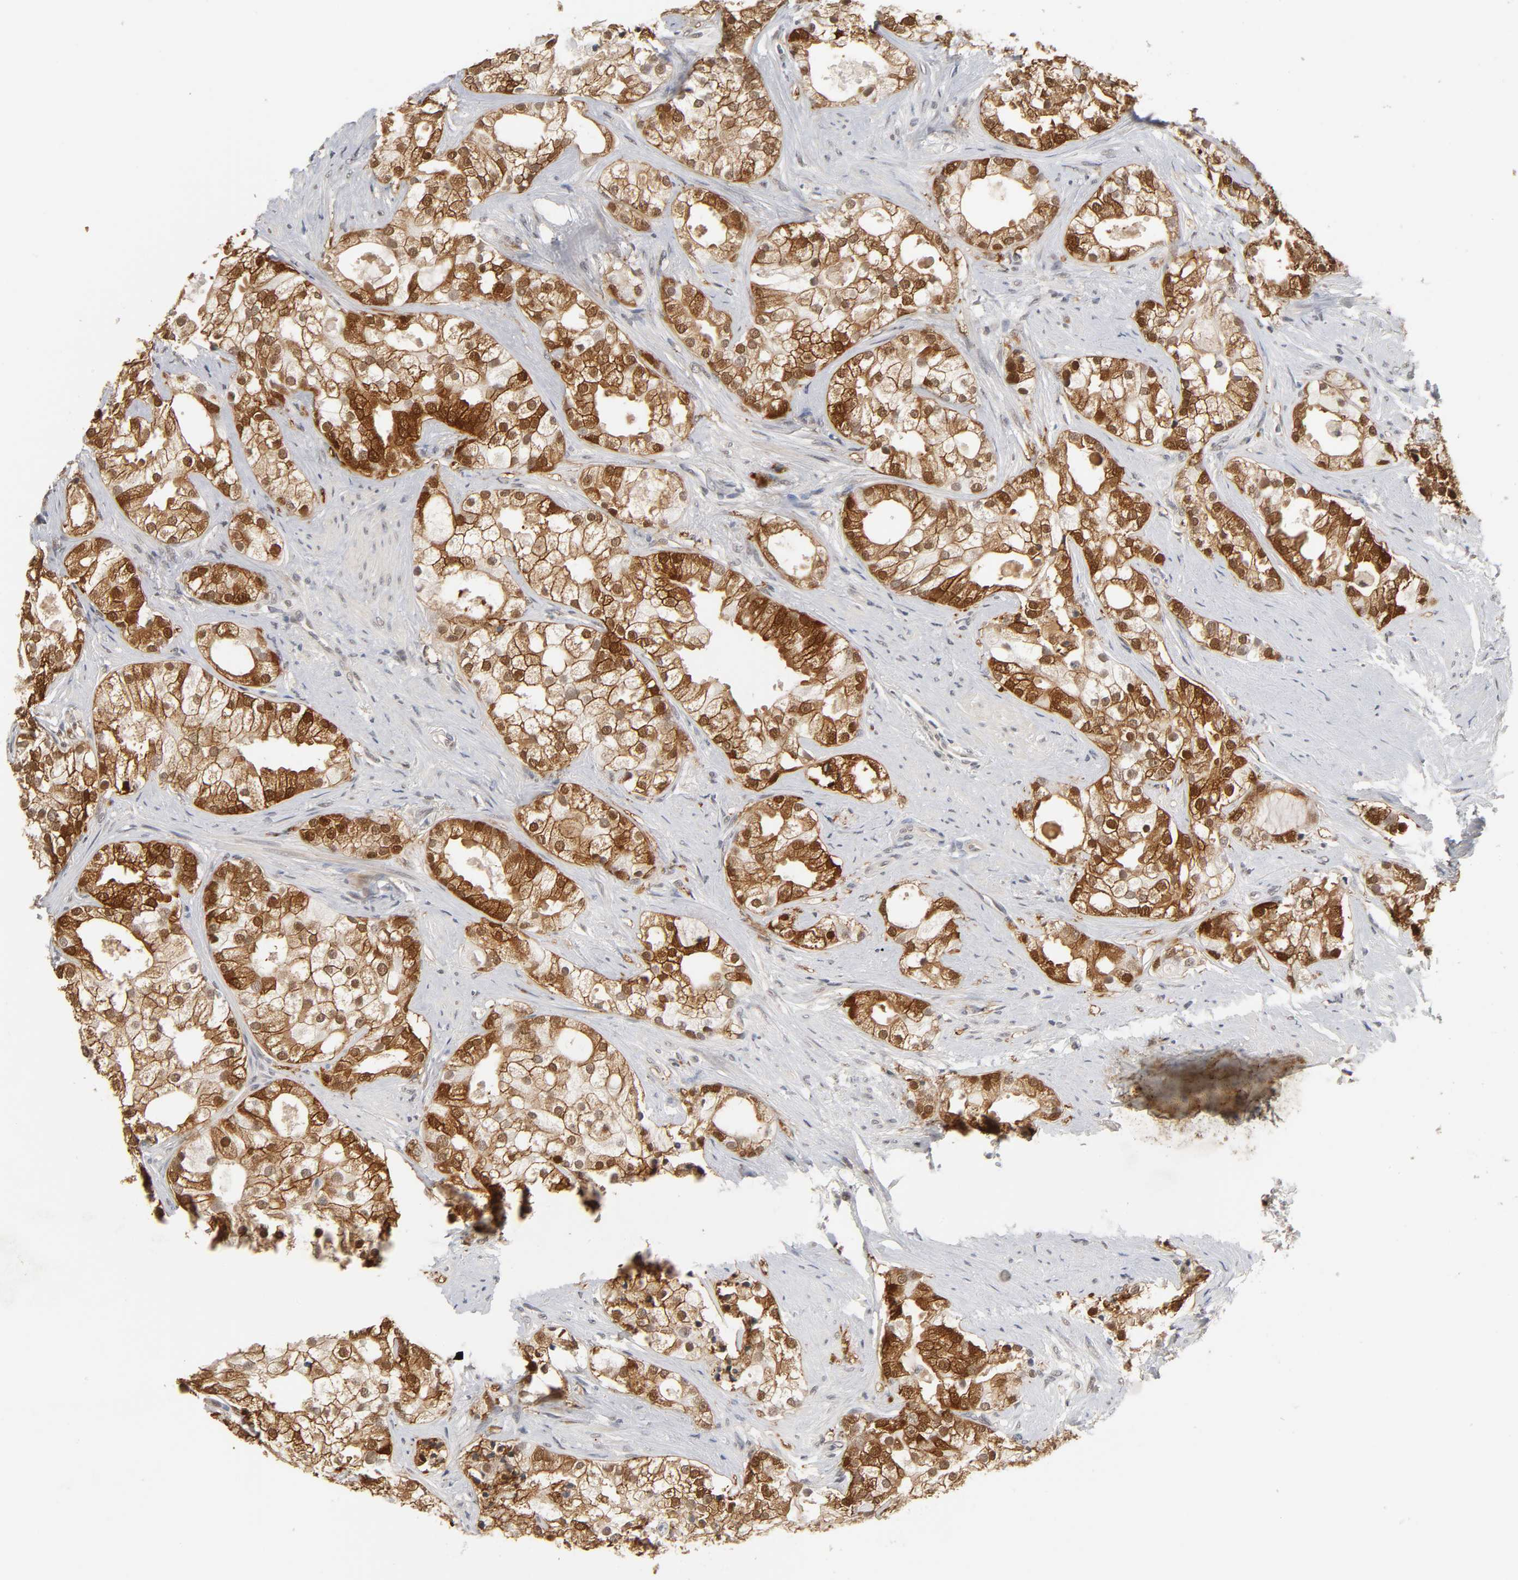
{"staining": {"intensity": "strong", "quantity": ">75%", "location": "cytoplasmic/membranous,nuclear"}, "tissue": "prostate cancer", "cell_type": "Tumor cells", "image_type": "cancer", "snomed": [{"axis": "morphology", "description": "Adenocarcinoma, Low grade"}, {"axis": "topography", "description": "Prostate"}], "caption": "Immunohistochemistry (DAB (3,3'-diaminobenzidine)) staining of low-grade adenocarcinoma (prostate) shows strong cytoplasmic/membranous and nuclear protein expression in approximately >75% of tumor cells. (DAB IHC with brightfield microscopy, high magnification).", "gene": "HTR1E", "patient": {"sex": "male", "age": 58}}